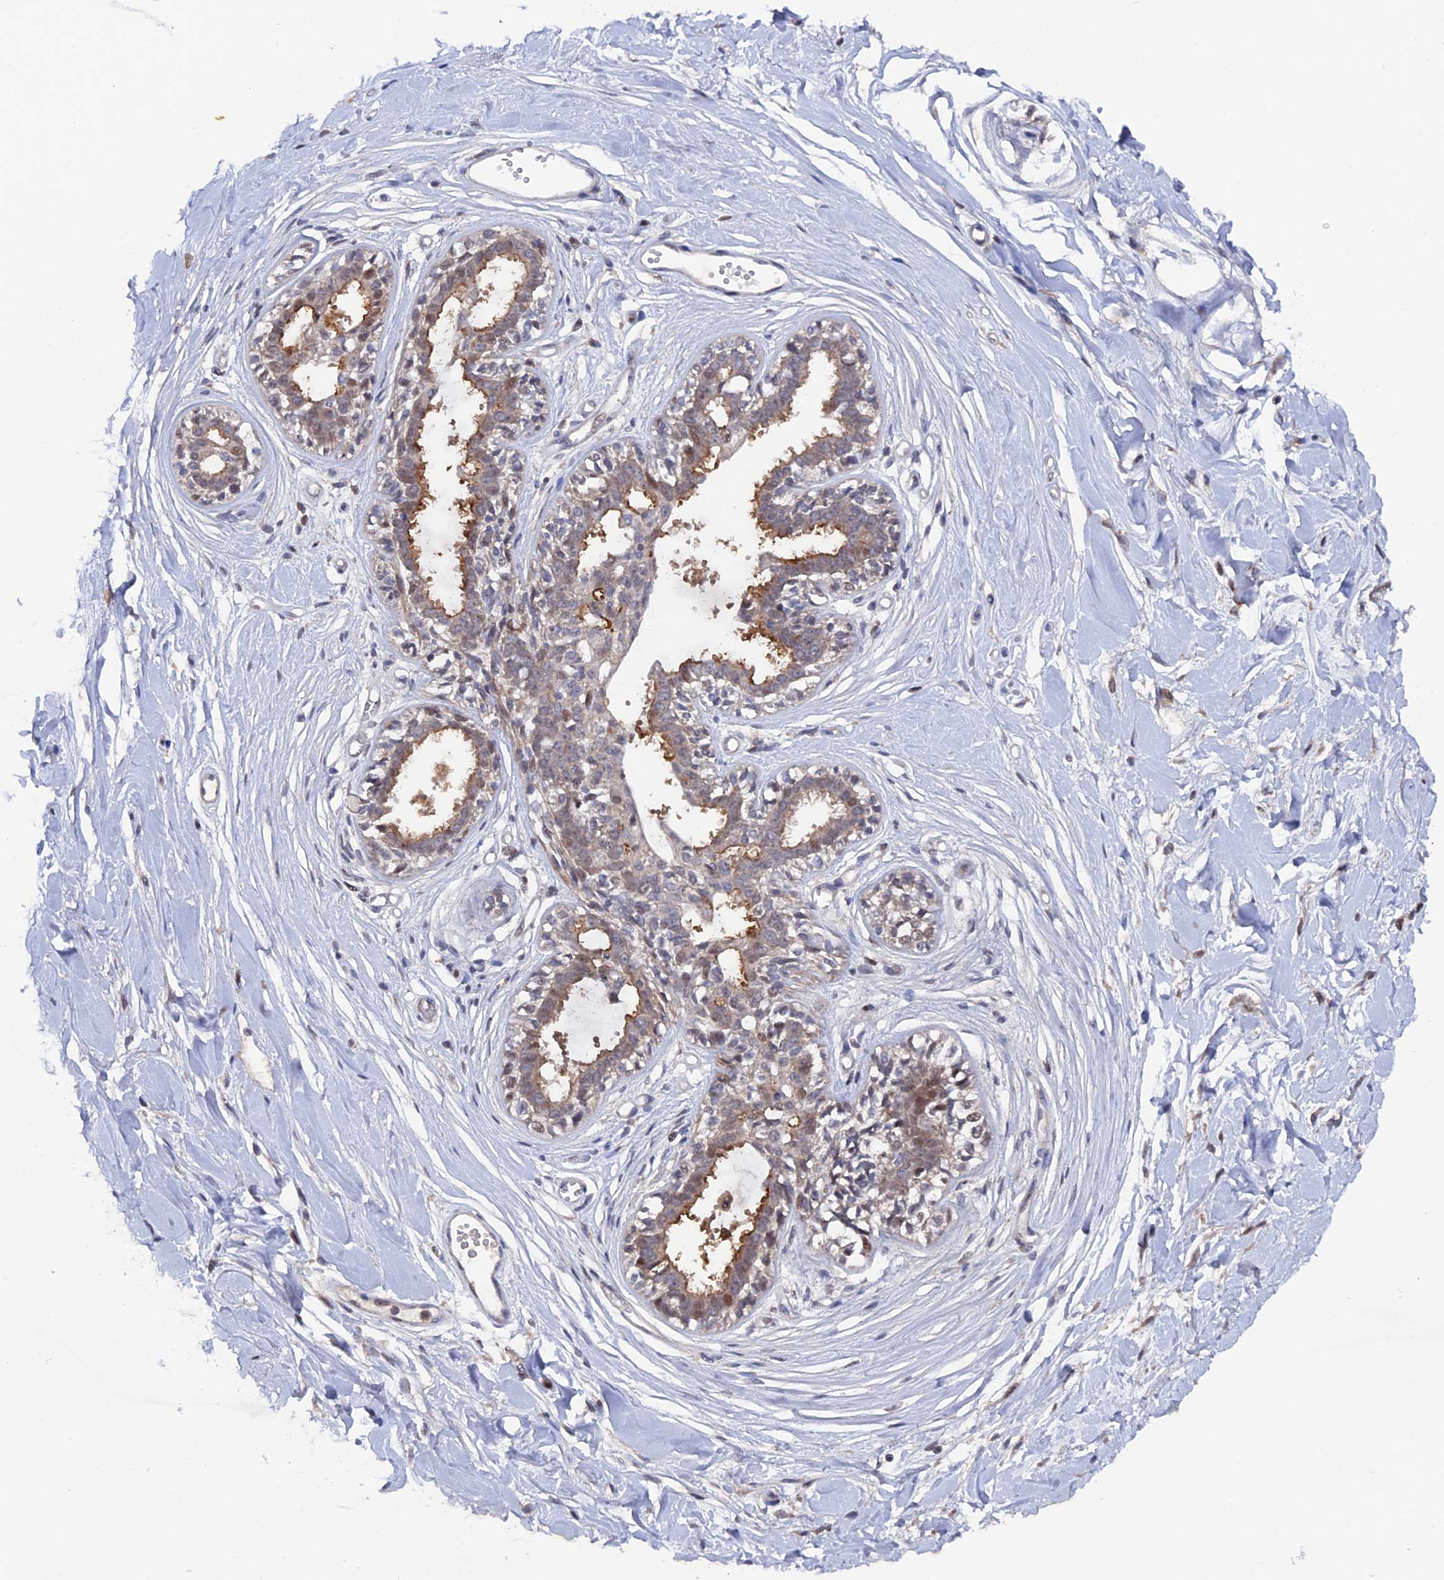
{"staining": {"intensity": "negative", "quantity": "none", "location": "none"}, "tissue": "breast", "cell_type": "Adipocytes", "image_type": "normal", "snomed": [{"axis": "morphology", "description": "Normal tissue, NOS"}, {"axis": "topography", "description": "Breast"}], "caption": "The photomicrograph exhibits no staining of adipocytes in unremarkable breast. (Stains: DAB (3,3'-diaminobenzidine) immunohistochemistry (IHC) with hematoxylin counter stain, Microscopy: brightfield microscopy at high magnification).", "gene": "TMC5", "patient": {"sex": "female", "age": 45}}